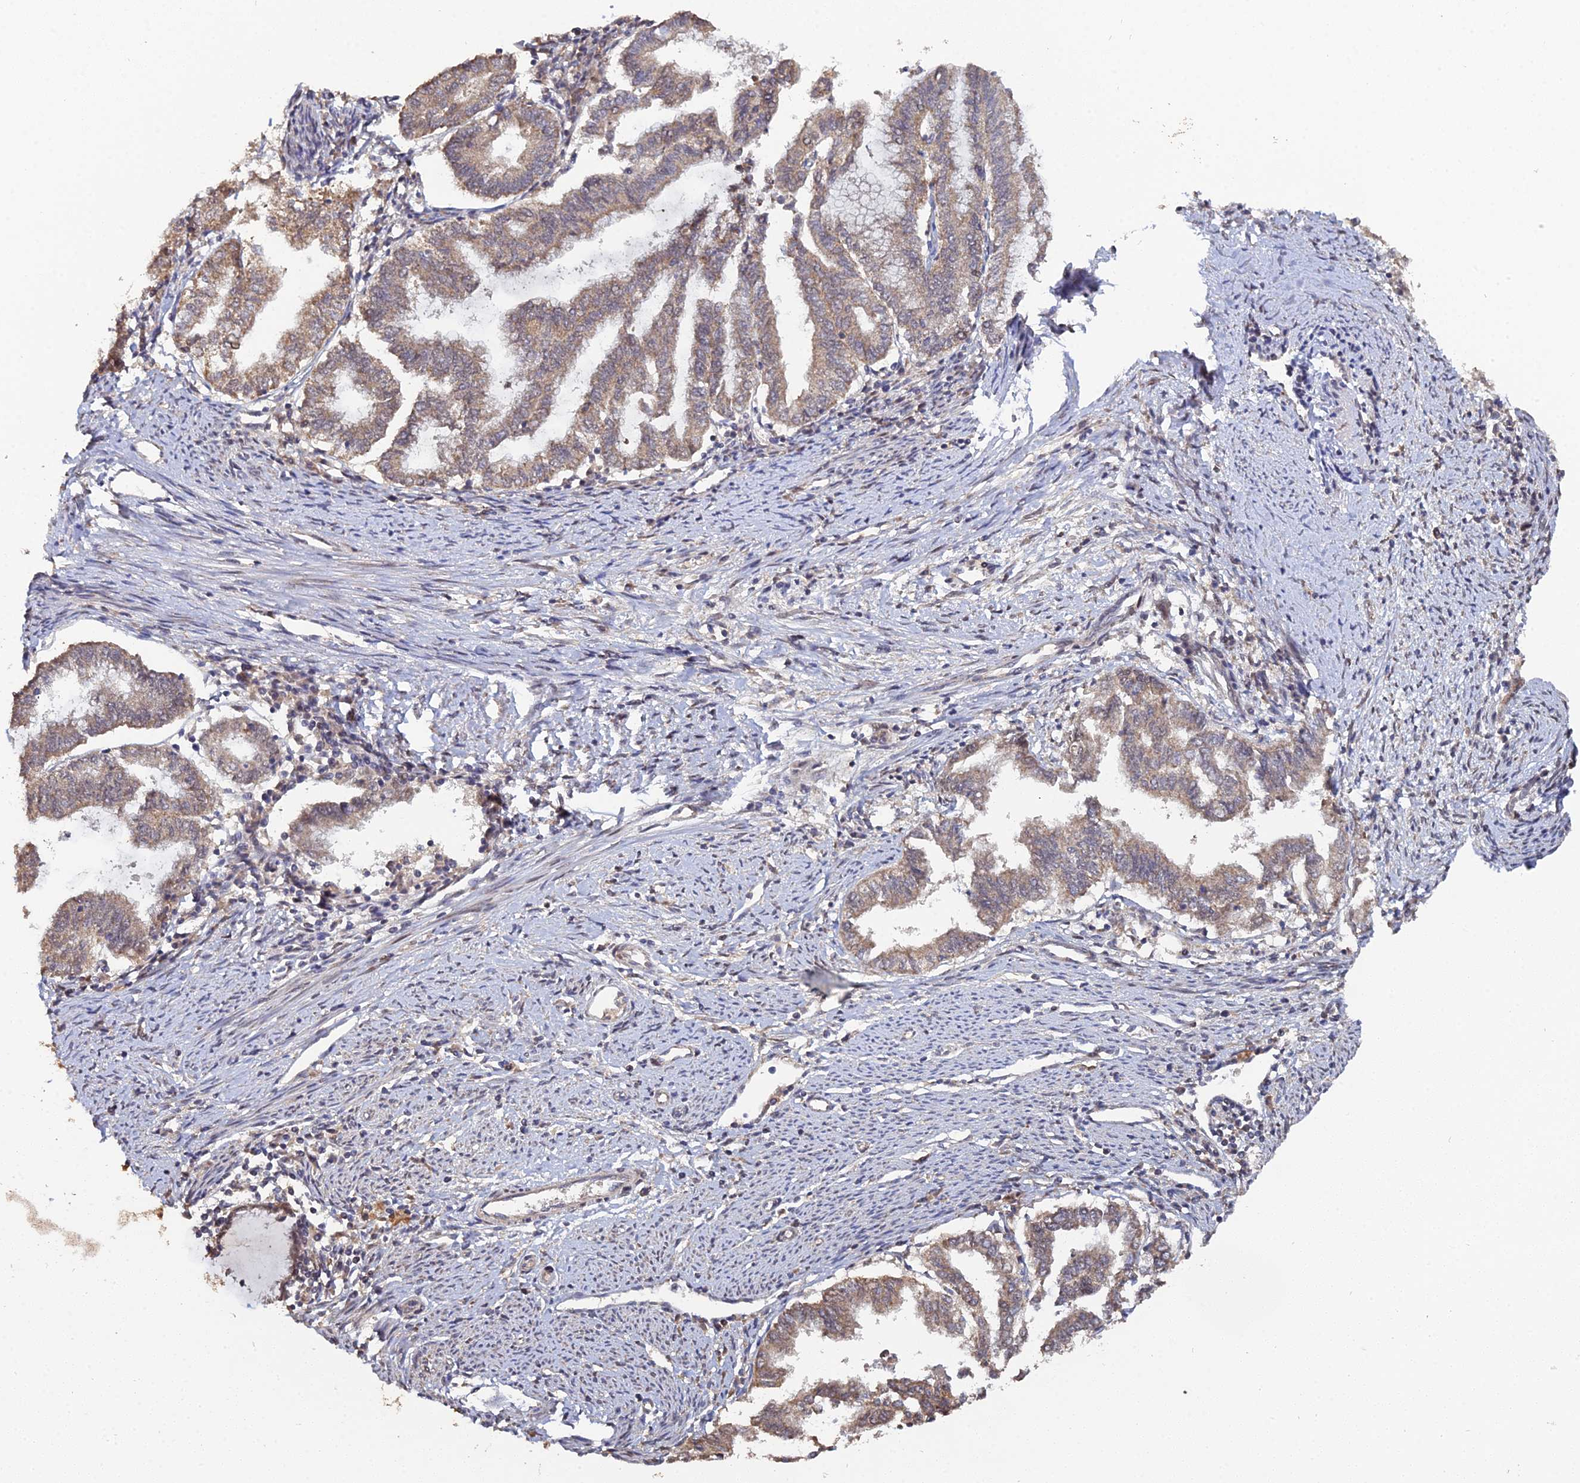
{"staining": {"intensity": "weak", "quantity": ">75%", "location": "cytoplasmic/membranous"}, "tissue": "endometrial cancer", "cell_type": "Tumor cells", "image_type": "cancer", "snomed": [{"axis": "morphology", "description": "Adenocarcinoma, NOS"}, {"axis": "topography", "description": "Endometrium"}], "caption": "Immunohistochemistry photomicrograph of endometrial cancer (adenocarcinoma) stained for a protein (brown), which shows low levels of weak cytoplasmic/membranous expression in approximately >75% of tumor cells.", "gene": "ERCC5", "patient": {"sex": "female", "age": 79}}